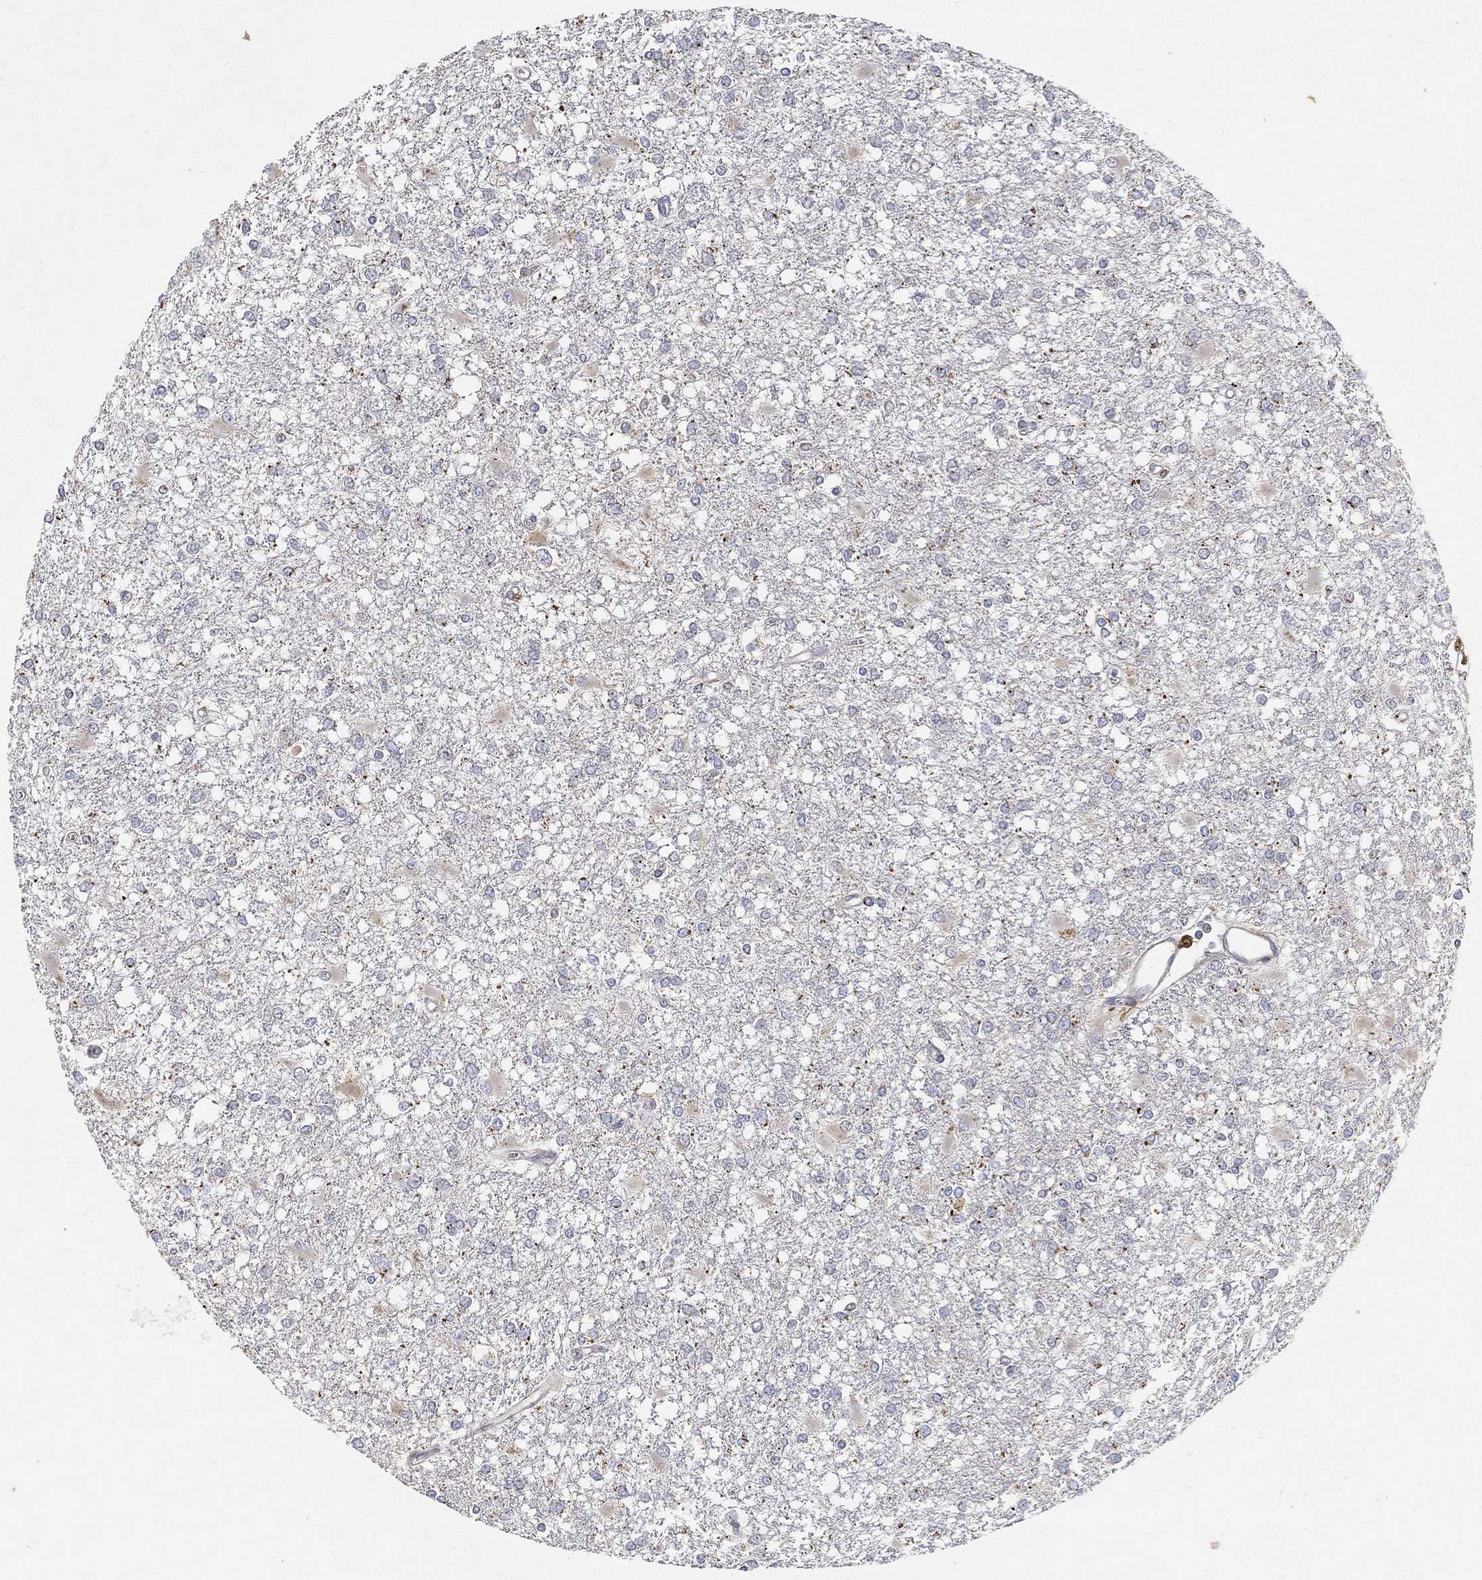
{"staining": {"intensity": "strong", "quantity": "<25%", "location": "cytoplasmic/membranous"}, "tissue": "glioma", "cell_type": "Tumor cells", "image_type": "cancer", "snomed": [{"axis": "morphology", "description": "Glioma, malignant, High grade"}, {"axis": "topography", "description": "Cerebral cortex"}], "caption": "This image reveals immunohistochemistry (IHC) staining of human glioma, with medium strong cytoplasmic/membranous staining in about <25% of tumor cells.", "gene": "CTSL", "patient": {"sex": "male", "age": 79}}